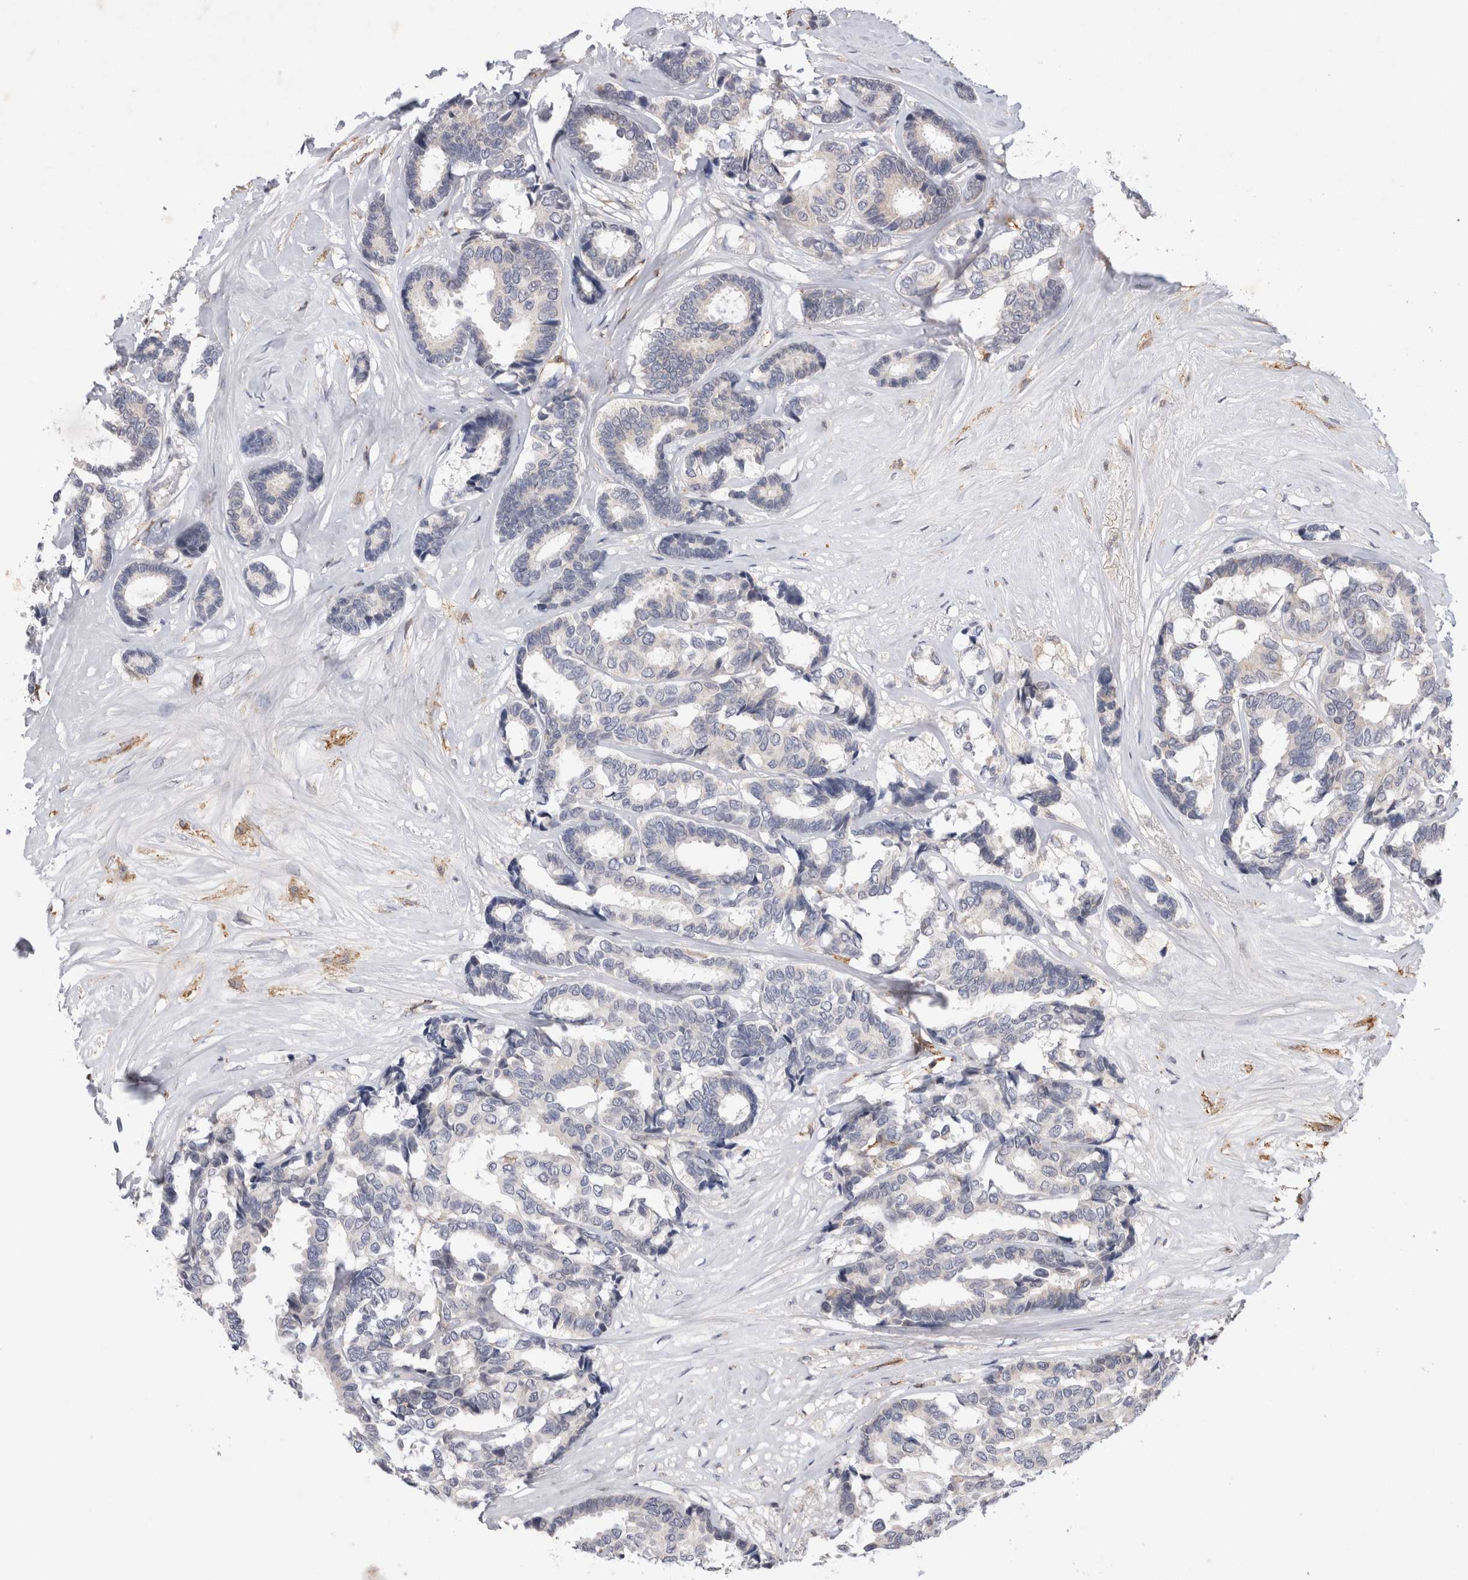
{"staining": {"intensity": "negative", "quantity": "none", "location": "none"}, "tissue": "breast cancer", "cell_type": "Tumor cells", "image_type": "cancer", "snomed": [{"axis": "morphology", "description": "Duct carcinoma"}, {"axis": "topography", "description": "Breast"}], "caption": "An image of breast cancer stained for a protein shows no brown staining in tumor cells.", "gene": "VSIG4", "patient": {"sex": "female", "age": 87}}